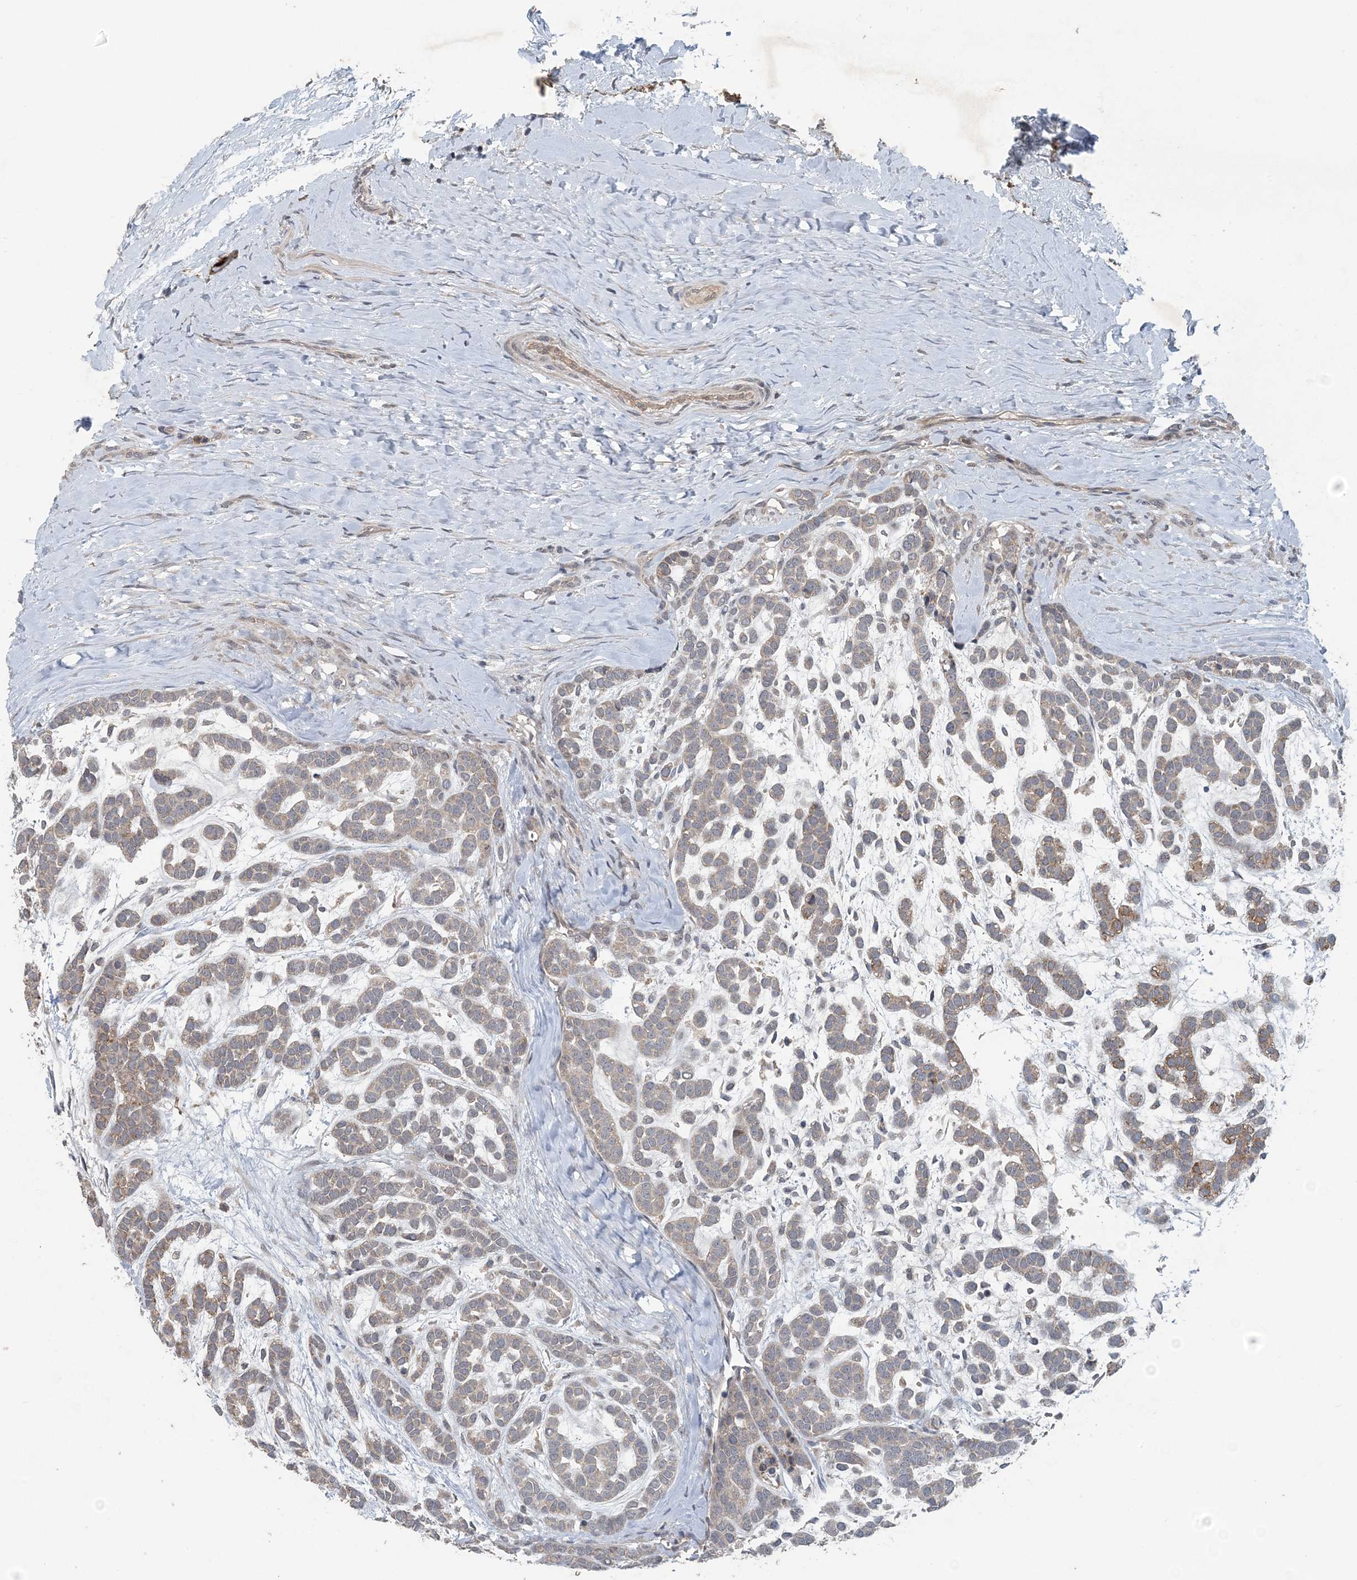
{"staining": {"intensity": "weak", "quantity": "25%-75%", "location": "cytoplasmic/membranous"}, "tissue": "head and neck cancer", "cell_type": "Tumor cells", "image_type": "cancer", "snomed": [{"axis": "morphology", "description": "Adenocarcinoma, NOS"}, {"axis": "morphology", "description": "Adenoma, NOS"}, {"axis": "topography", "description": "Head-Neck"}], "caption": "A photomicrograph of human head and neck cancer stained for a protein shows weak cytoplasmic/membranous brown staining in tumor cells.", "gene": "MYO9B", "patient": {"sex": "female", "age": 55}}